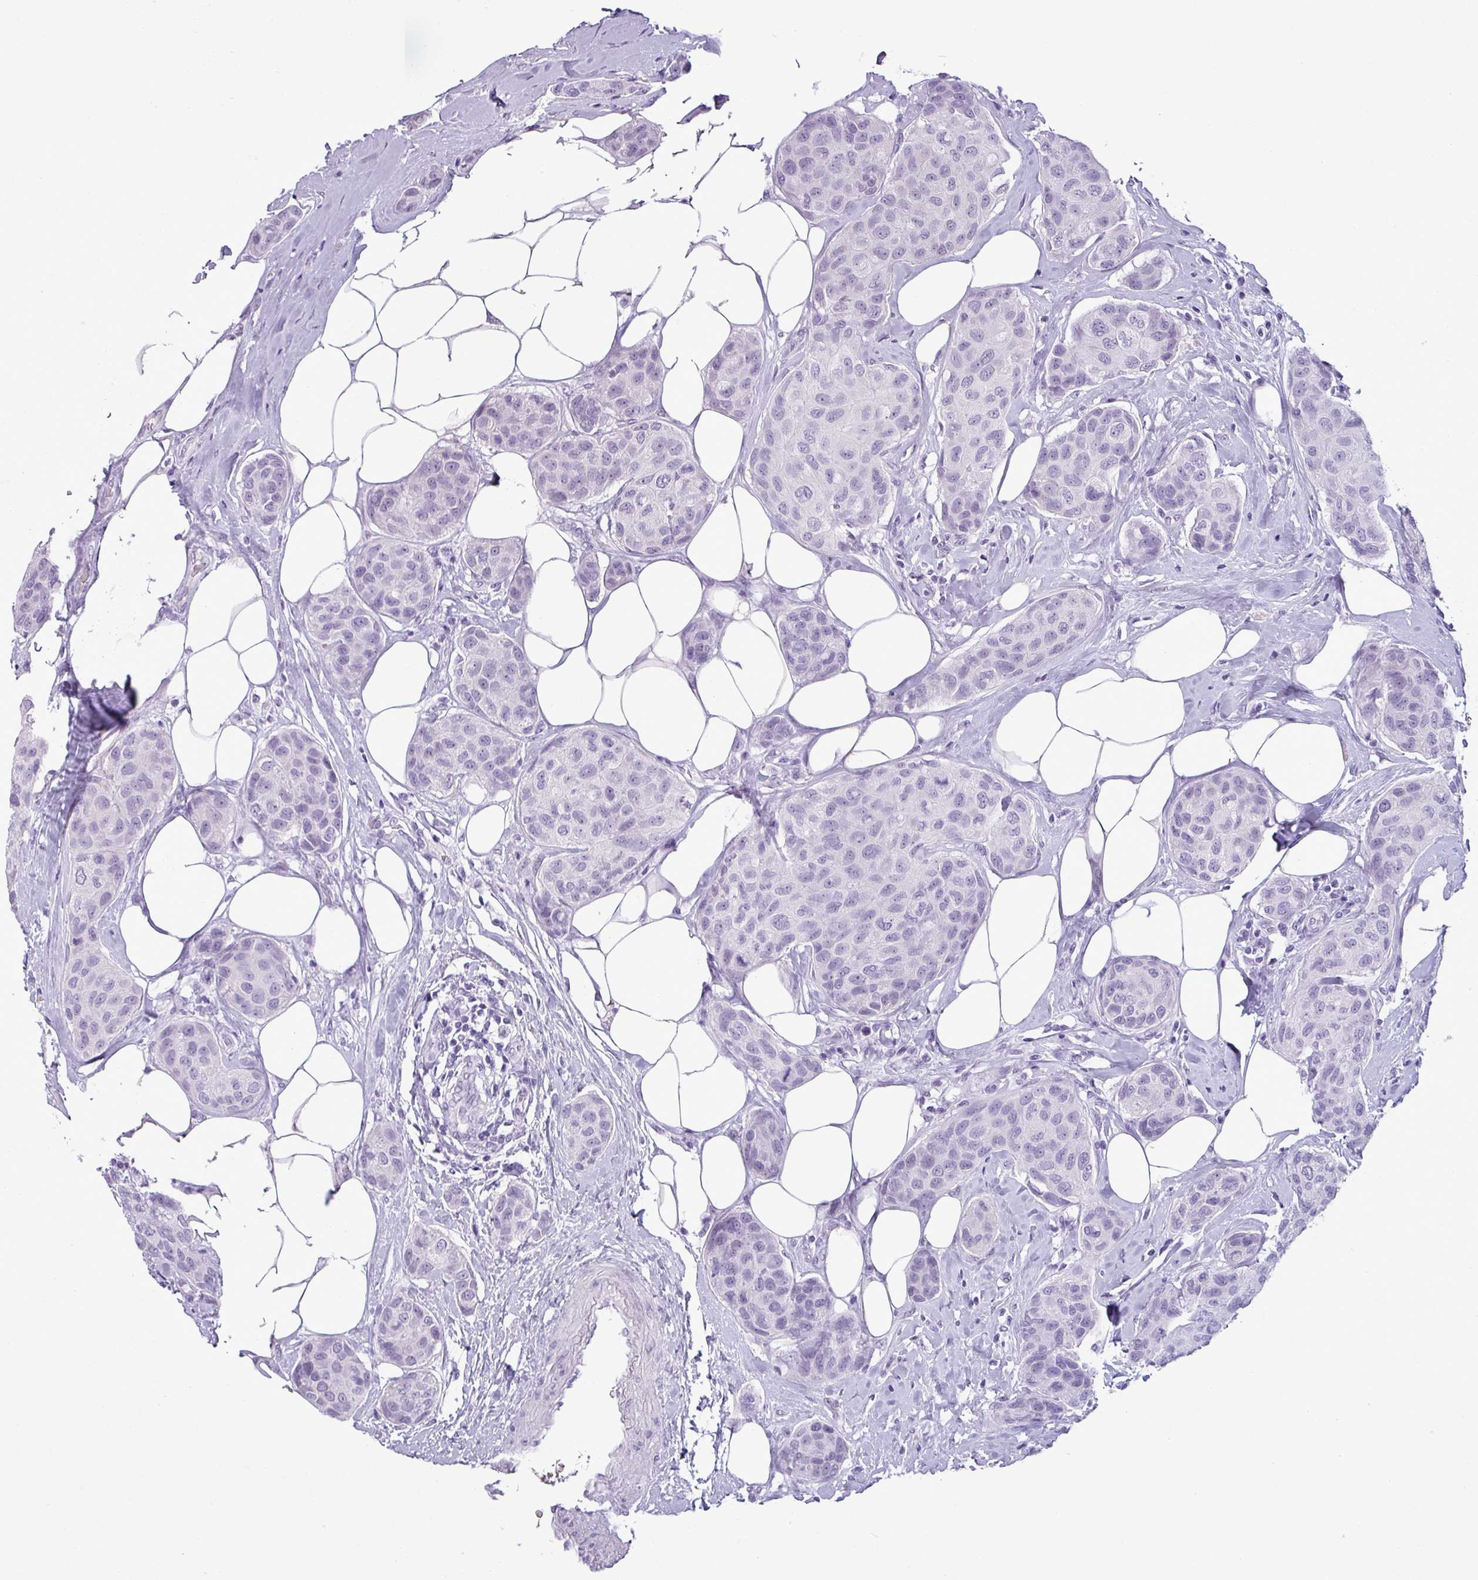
{"staining": {"intensity": "negative", "quantity": "none", "location": "none"}, "tissue": "breast cancer", "cell_type": "Tumor cells", "image_type": "cancer", "snomed": [{"axis": "morphology", "description": "Duct carcinoma"}, {"axis": "topography", "description": "Breast"}, {"axis": "topography", "description": "Lymph node"}], "caption": "Tumor cells are negative for protein expression in human invasive ductal carcinoma (breast).", "gene": "CDH16", "patient": {"sex": "female", "age": 80}}